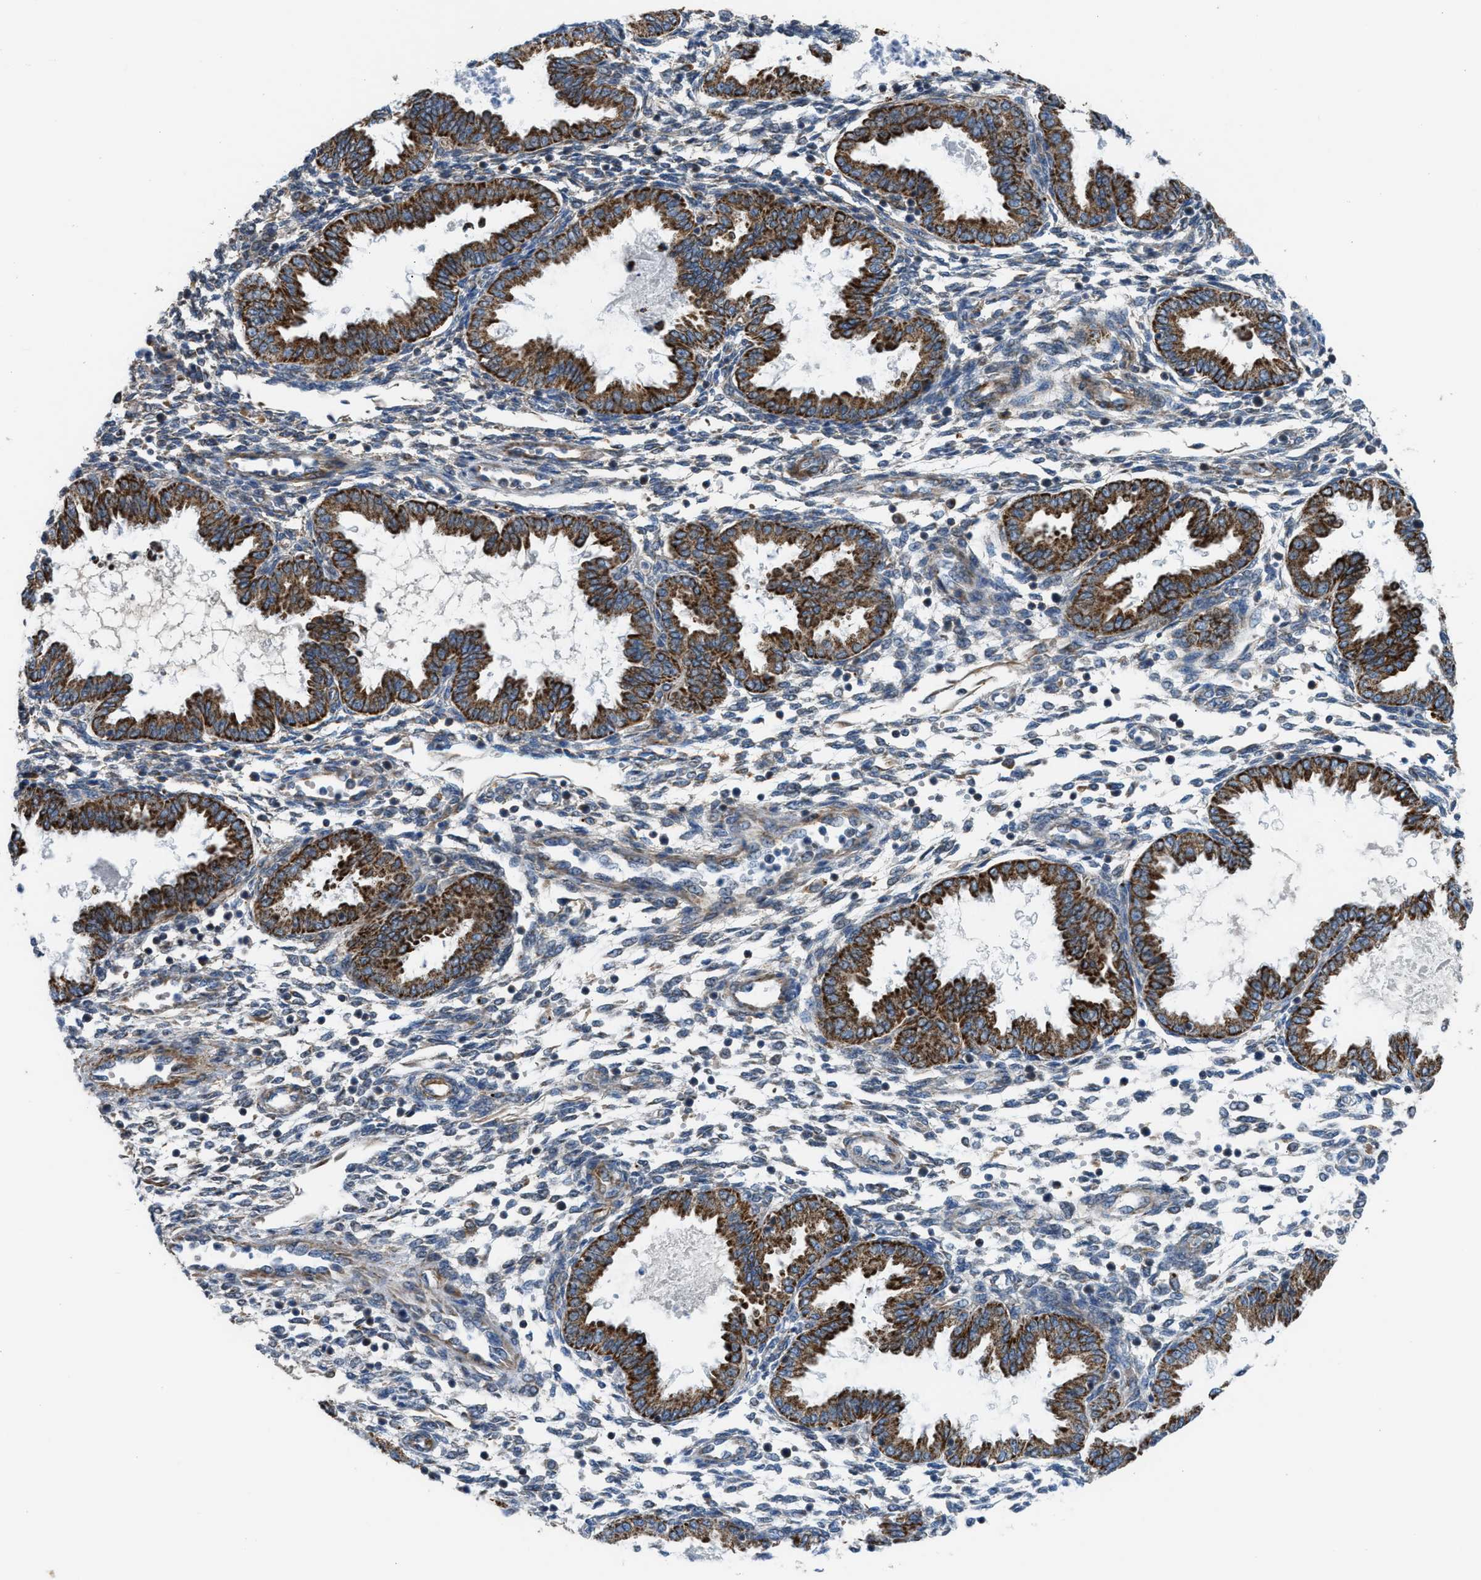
{"staining": {"intensity": "weak", "quantity": "25%-75%", "location": "cytoplasmic/membranous"}, "tissue": "endometrium", "cell_type": "Cells in endometrial stroma", "image_type": "normal", "snomed": [{"axis": "morphology", "description": "Normal tissue, NOS"}, {"axis": "topography", "description": "Endometrium"}], "caption": "This micrograph shows immunohistochemistry (IHC) staining of unremarkable endometrium, with low weak cytoplasmic/membranous positivity in about 25%-75% of cells in endometrial stroma.", "gene": "SLC10A3", "patient": {"sex": "female", "age": 33}}